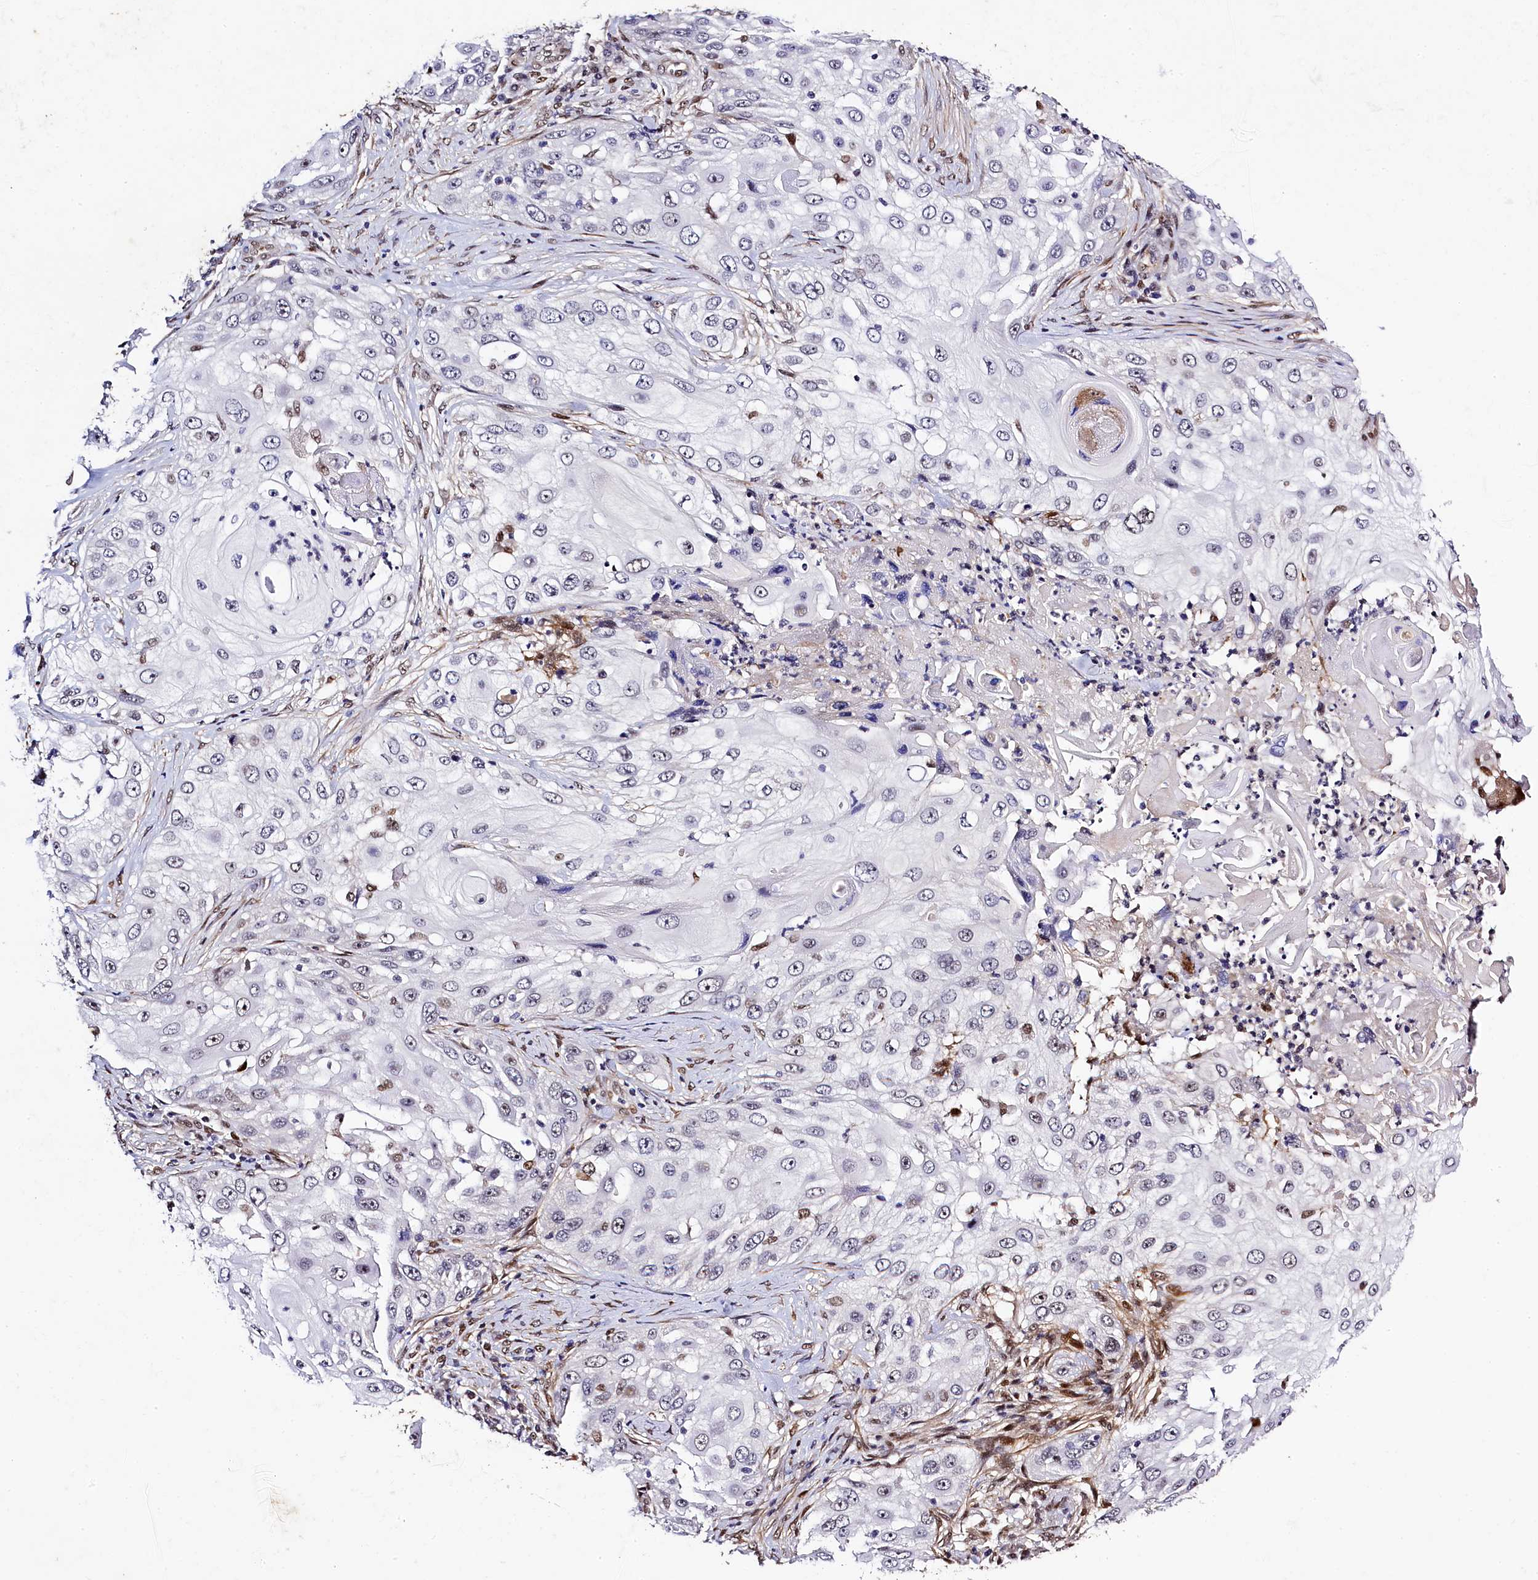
{"staining": {"intensity": "negative", "quantity": "none", "location": "none"}, "tissue": "skin cancer", "cell_type": "Tumor cells", "image_type": "cancer", "snomed": [{"axis": "morphology", "description": "Squamous cell carcinoma, NOS"}, {"axis": "topography", "description": "Skin"}], "caption": "Immunohistochemical staining of human squamous cell carcinoma (skin) demonstrates no significant staining in tumor cells.", "gene": "SAMD10", "patient": {"sex": "female", "age": 44}}